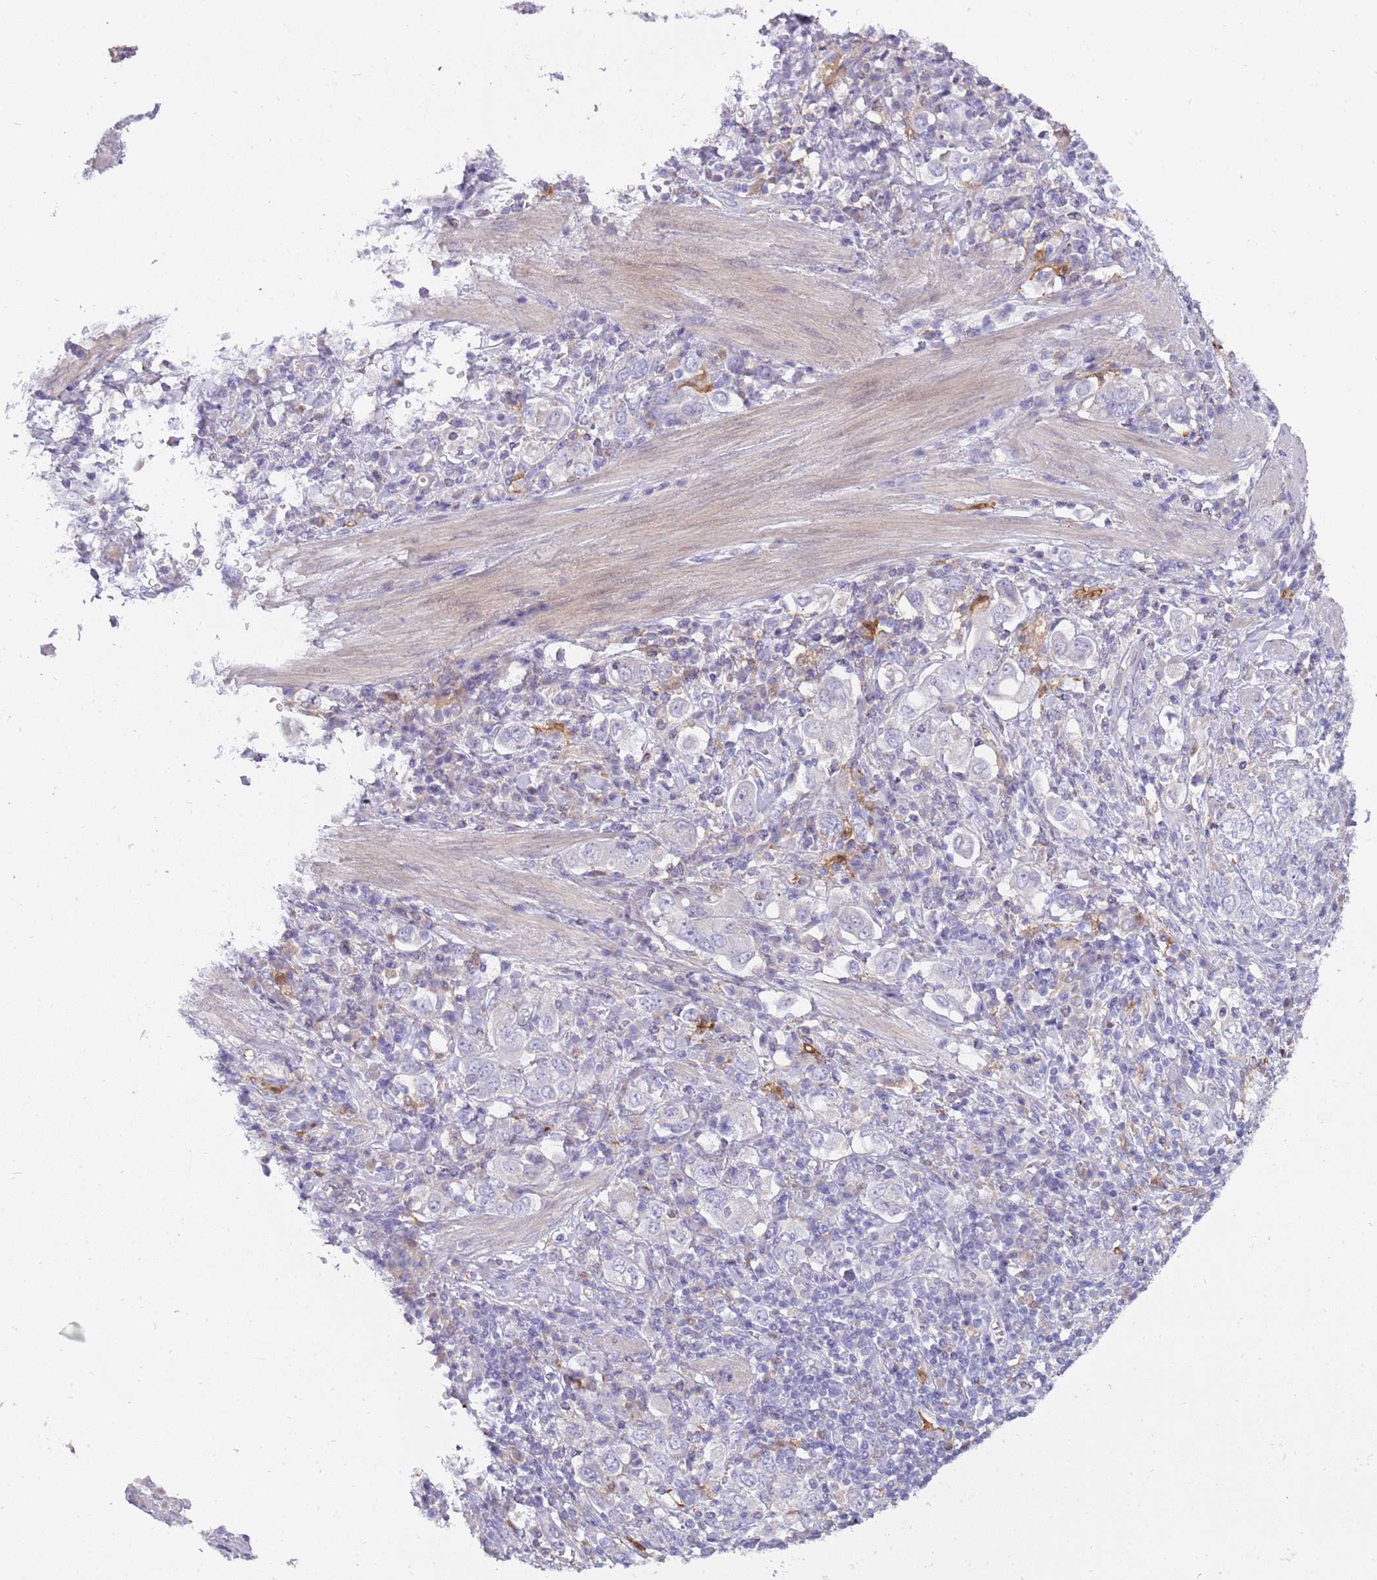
{"staining": {"intensity": "negative", "quantity": "none", "location": "none"}, "tissue": "stomach cancer", "cell_type": "Tumor cells", "image_type": "cancer", "snomed": [{"axis": "morphology", "description": "Adenocarcinoma, NOS"}, {"axis": "topography", "description": "Stomach, upper"}, {"axis": "topography", "description": "Stomach"}], "caption": "The immunohistochemistry (IHC) micrograph has no significant positivity in tumor cells of stomach cancer tissue.", "gene": "DIPK1C", "patient": {"sex": "male", "age": 62}}